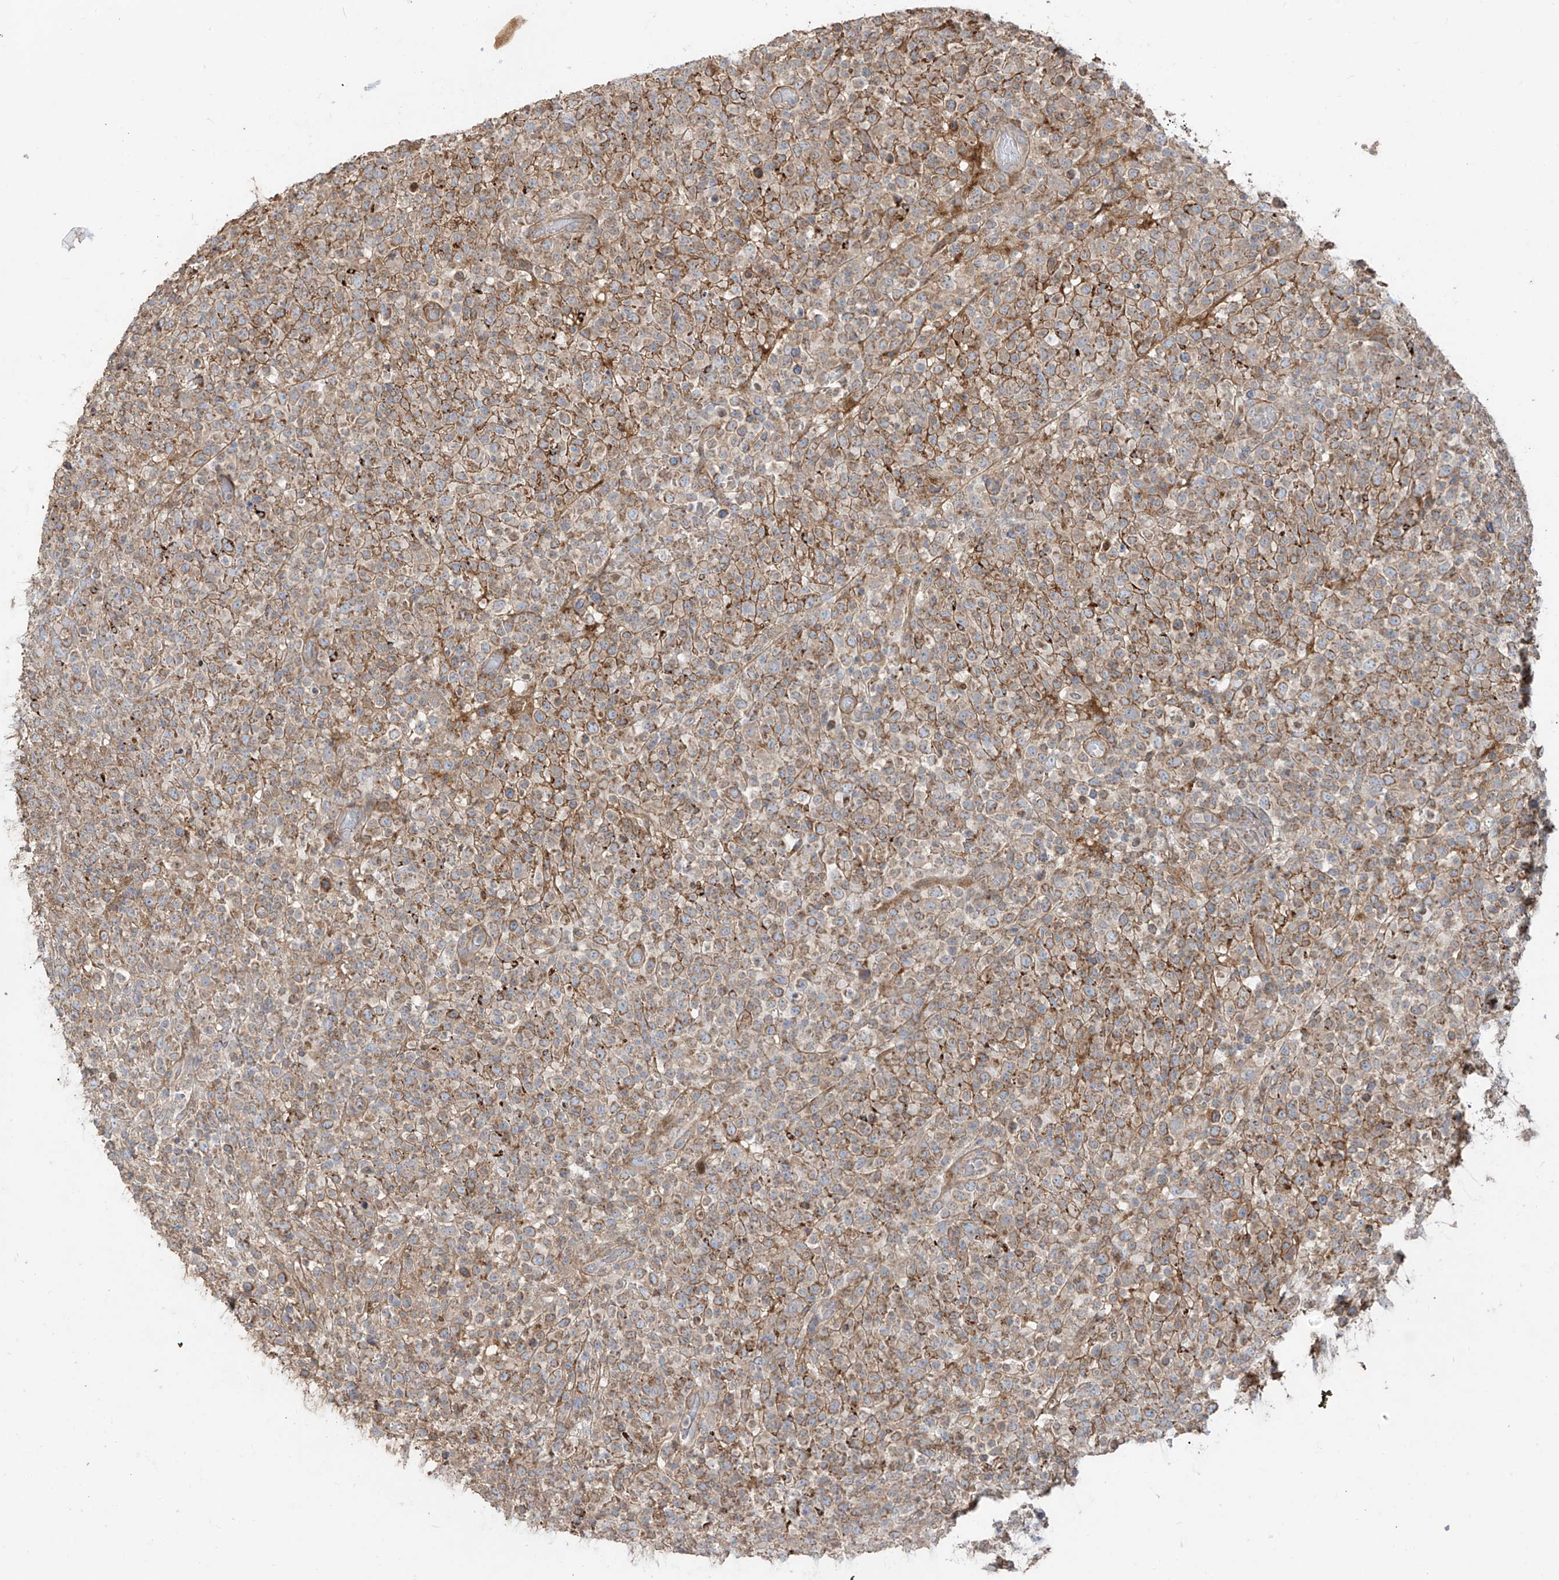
{"staining": {"intensity": "weak", "quantity": ">75%", "location": "cytoplasmic/membranous"}, "tissue": "lymphoma", "cell_type": "Tumor cells", "image_type": "cancer", "snomed": [{"axis": "morphology", "description": "Malignant lymphoma, non-Hodgkin's type, High grade"}, {"axis": "topography", "description": "Colon"}], "caption": "Malignant lymphoma, non-Hodgkin's type (high-grade) was stained to show a protein in brown. There is low levels of weak cytoplasmic/membranous expression in approximately >75% of tumor cells. Nuclei are stained in blue.", "gene": "ABTB1", "patient": {"sex": "female", "age": 53}}